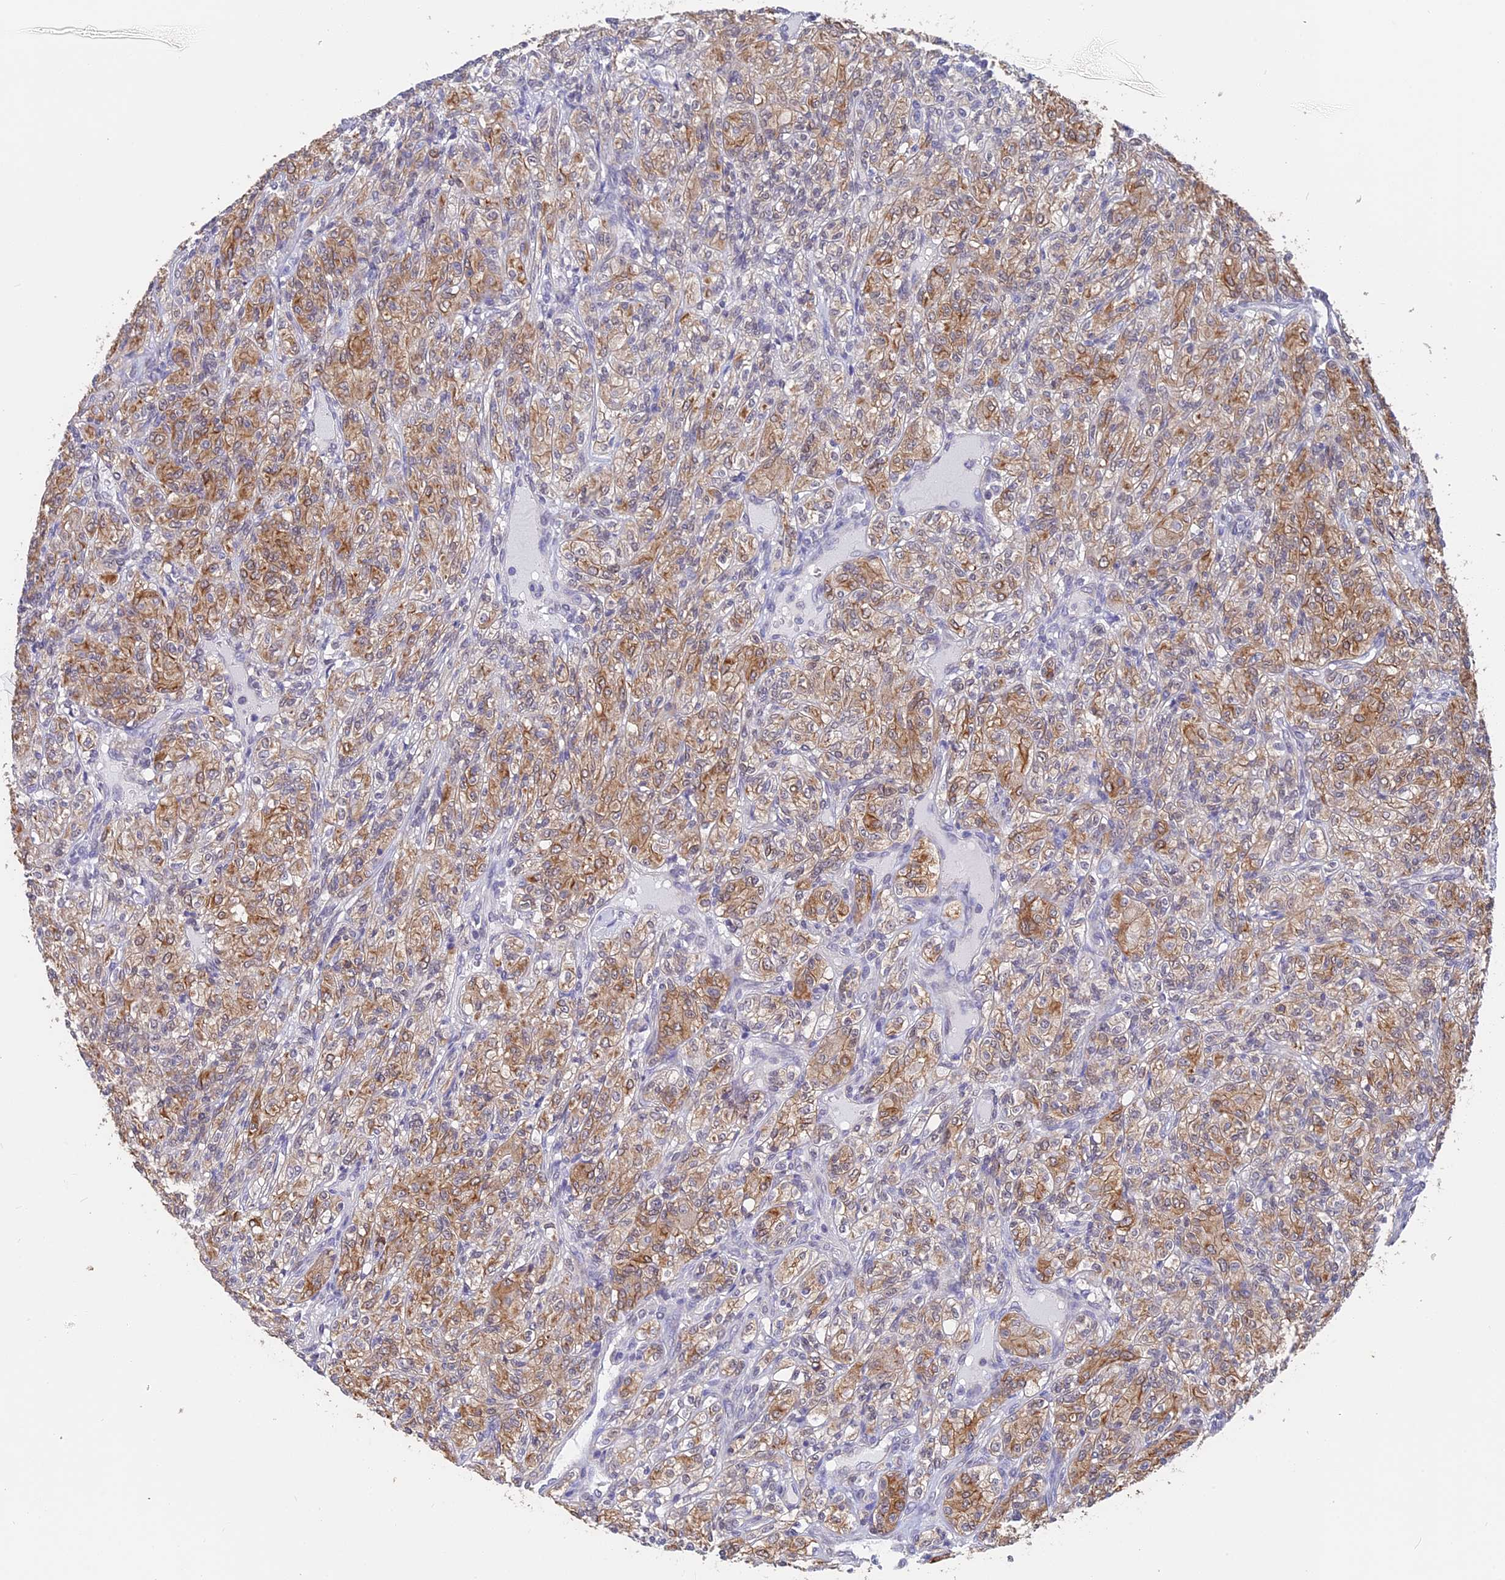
{"staining": {"intensity": "moderate", "quantity": ">75%", "location": "cytoplasmic/membranous"}, "tissue": "renal cancer", "cell_type": "Tumor cells", "image_type": "cancer", "snomed": [{"axis": "morphology", "description": "Adenocarcinoma, NOS"}, {"axis": "topography", "description": "Kidney"}], "caption": "Moderate cytoplasmic/membranous protein positivity is appreciated in about >75% of tumor cells in renal adenocarcinoma.", "gene": "STUB1", "patient": {"sex": "male", "age": 77}}